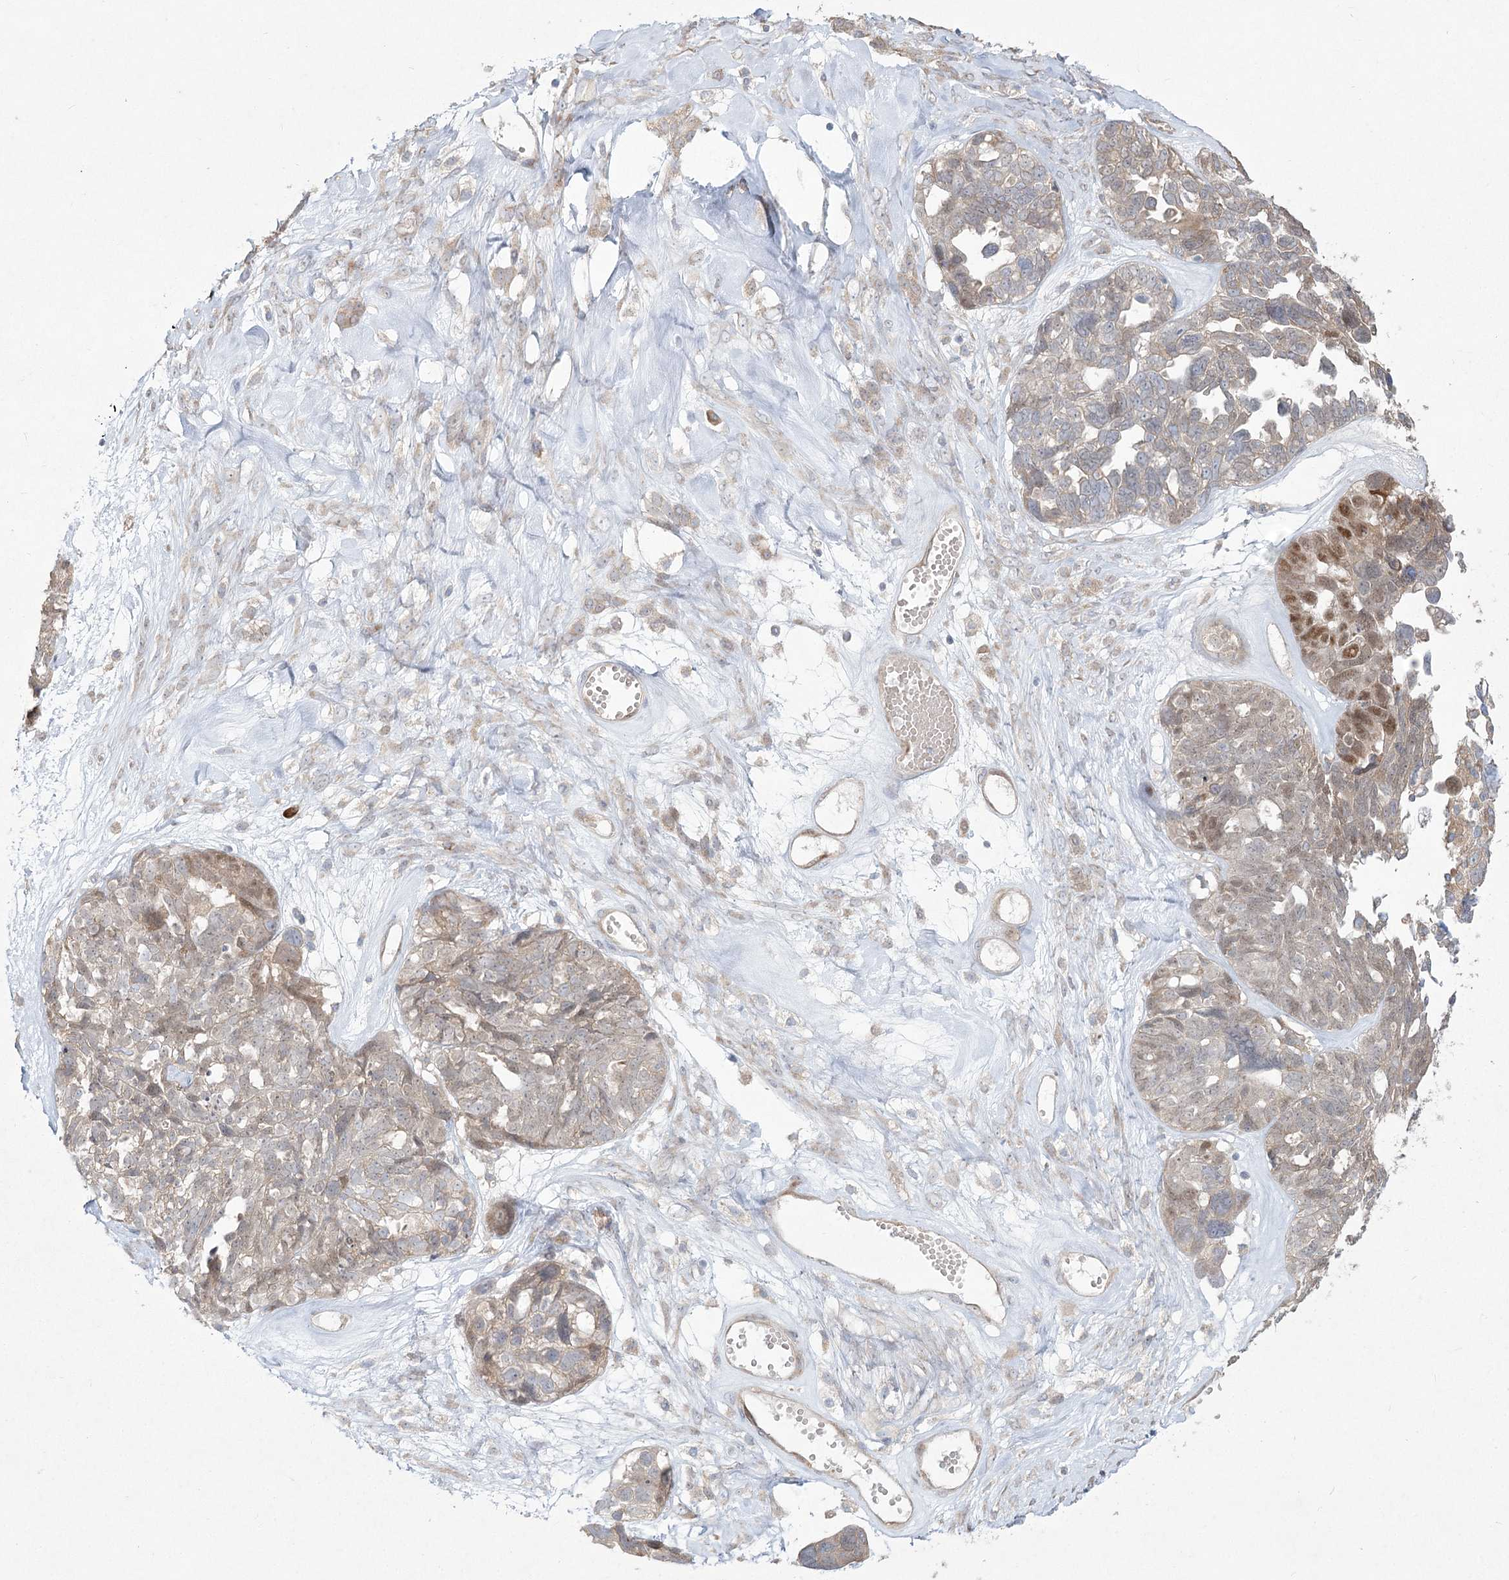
{"staining": {"intensity": "weak", "quantity": ">75%", "location": "cytoplasmic/membranous"}, "tissue": "ovarian cancer", "cell_type": "Tumor cells", "image_type": "cancer", "snomed": [{"axis": "morphology", "description": "Cystadenocarcinoma, serous, NOS"}, {"axis": "topography", "description": "Ovary"}], "caption": "Immunohistochemical staining of human serous cystadenocarcinoma (ovarian) demonstrates weak cytoplasmic/membranous protein positivity in approximately >75% of tumor cells.", "gene": "CAMTA1", "patient": {"sex": "female", "age": 79}}